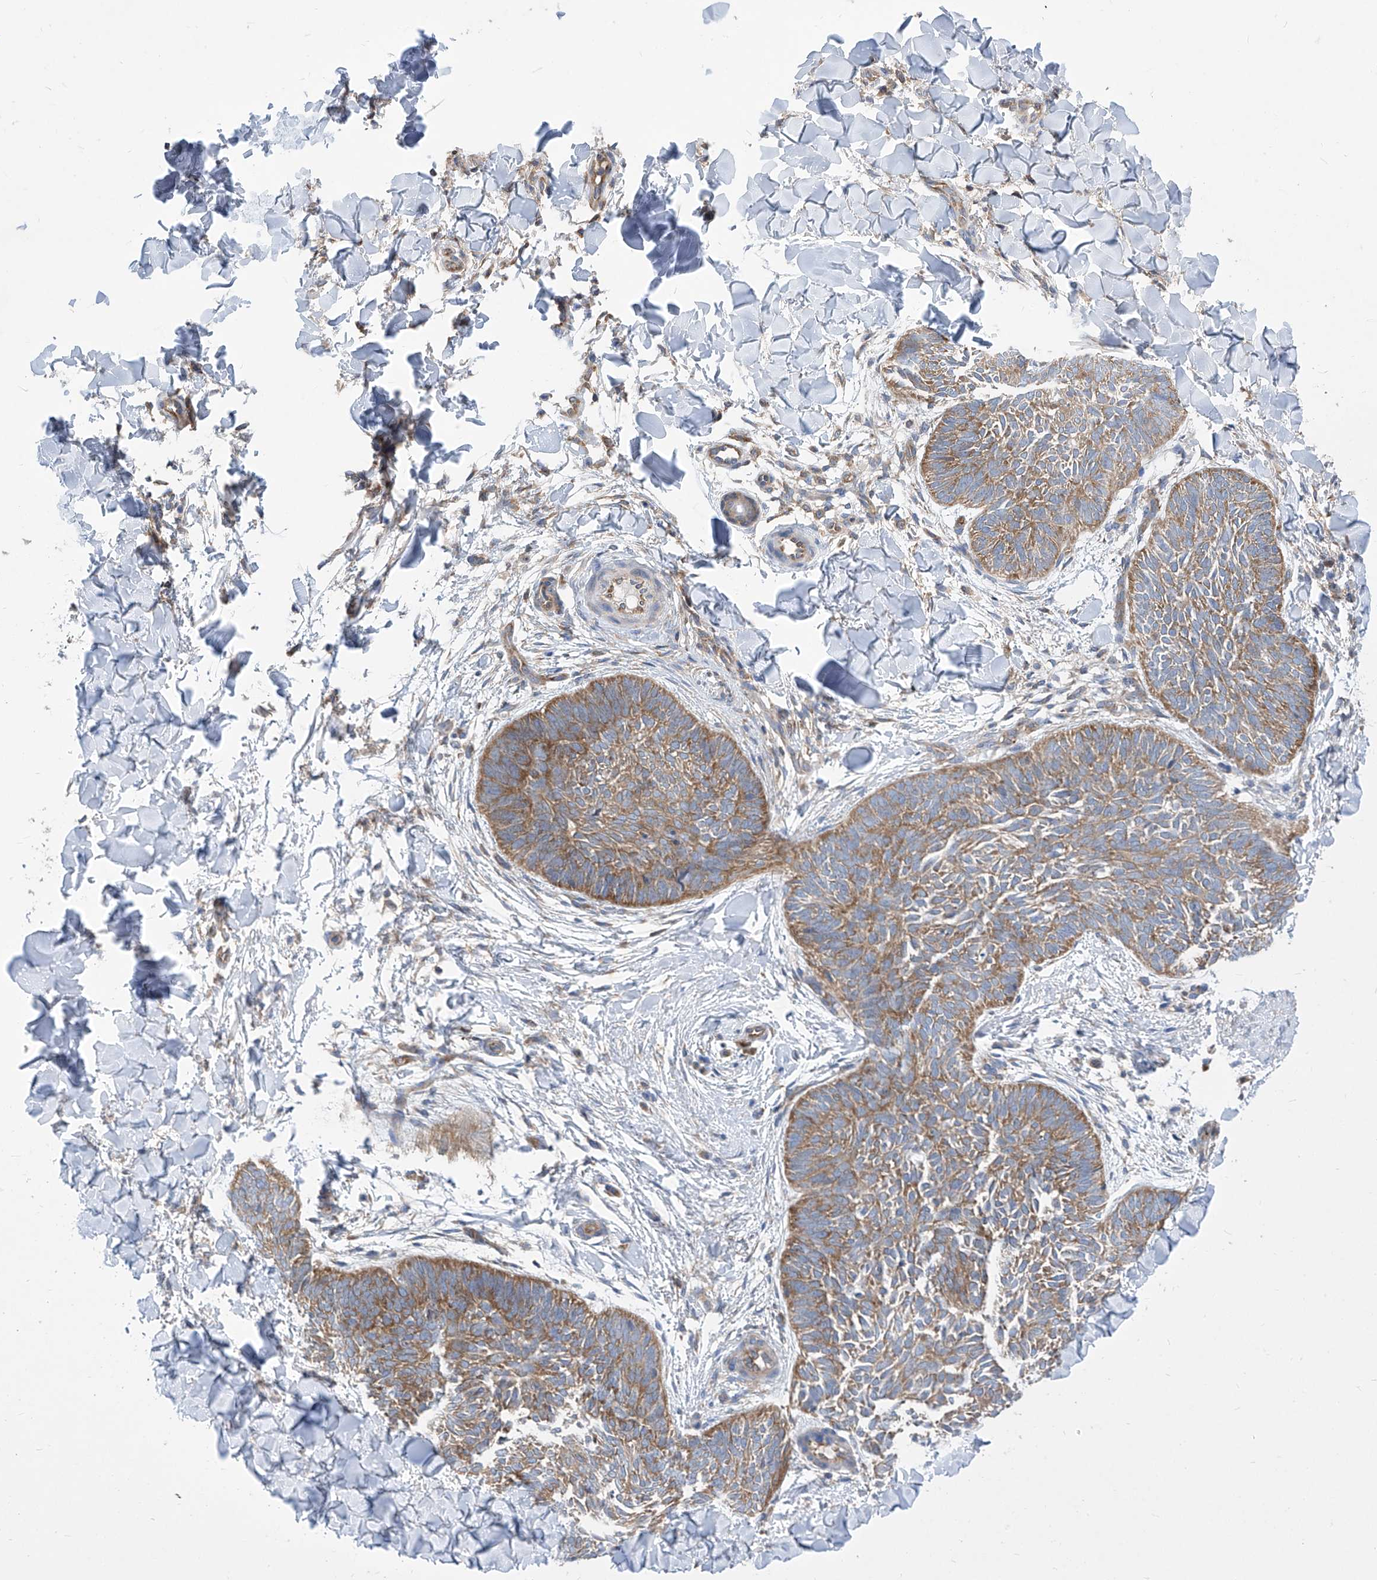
{"staining": {"intensity": "moderate", "quantity": "25%-75%", "location": "cytoplasmic/membranous"}, "tissue": "skin cancer", "cell_type": "Tumor cells", "image_type": "cancer", "snomed": [{"axis": "morphology", "description": "Normal tissue, NOS"}, {"axis": "morphology", "description": "Basal cell carcinoma"}, {"axis": "topography", "description": "Skin"}], "caption": "Human skin cancer stained with a protein marker exhibits moderate staining in tumor cells.", "gene": "EIF3M", "patient": {"sex": "male", "age": 50}}